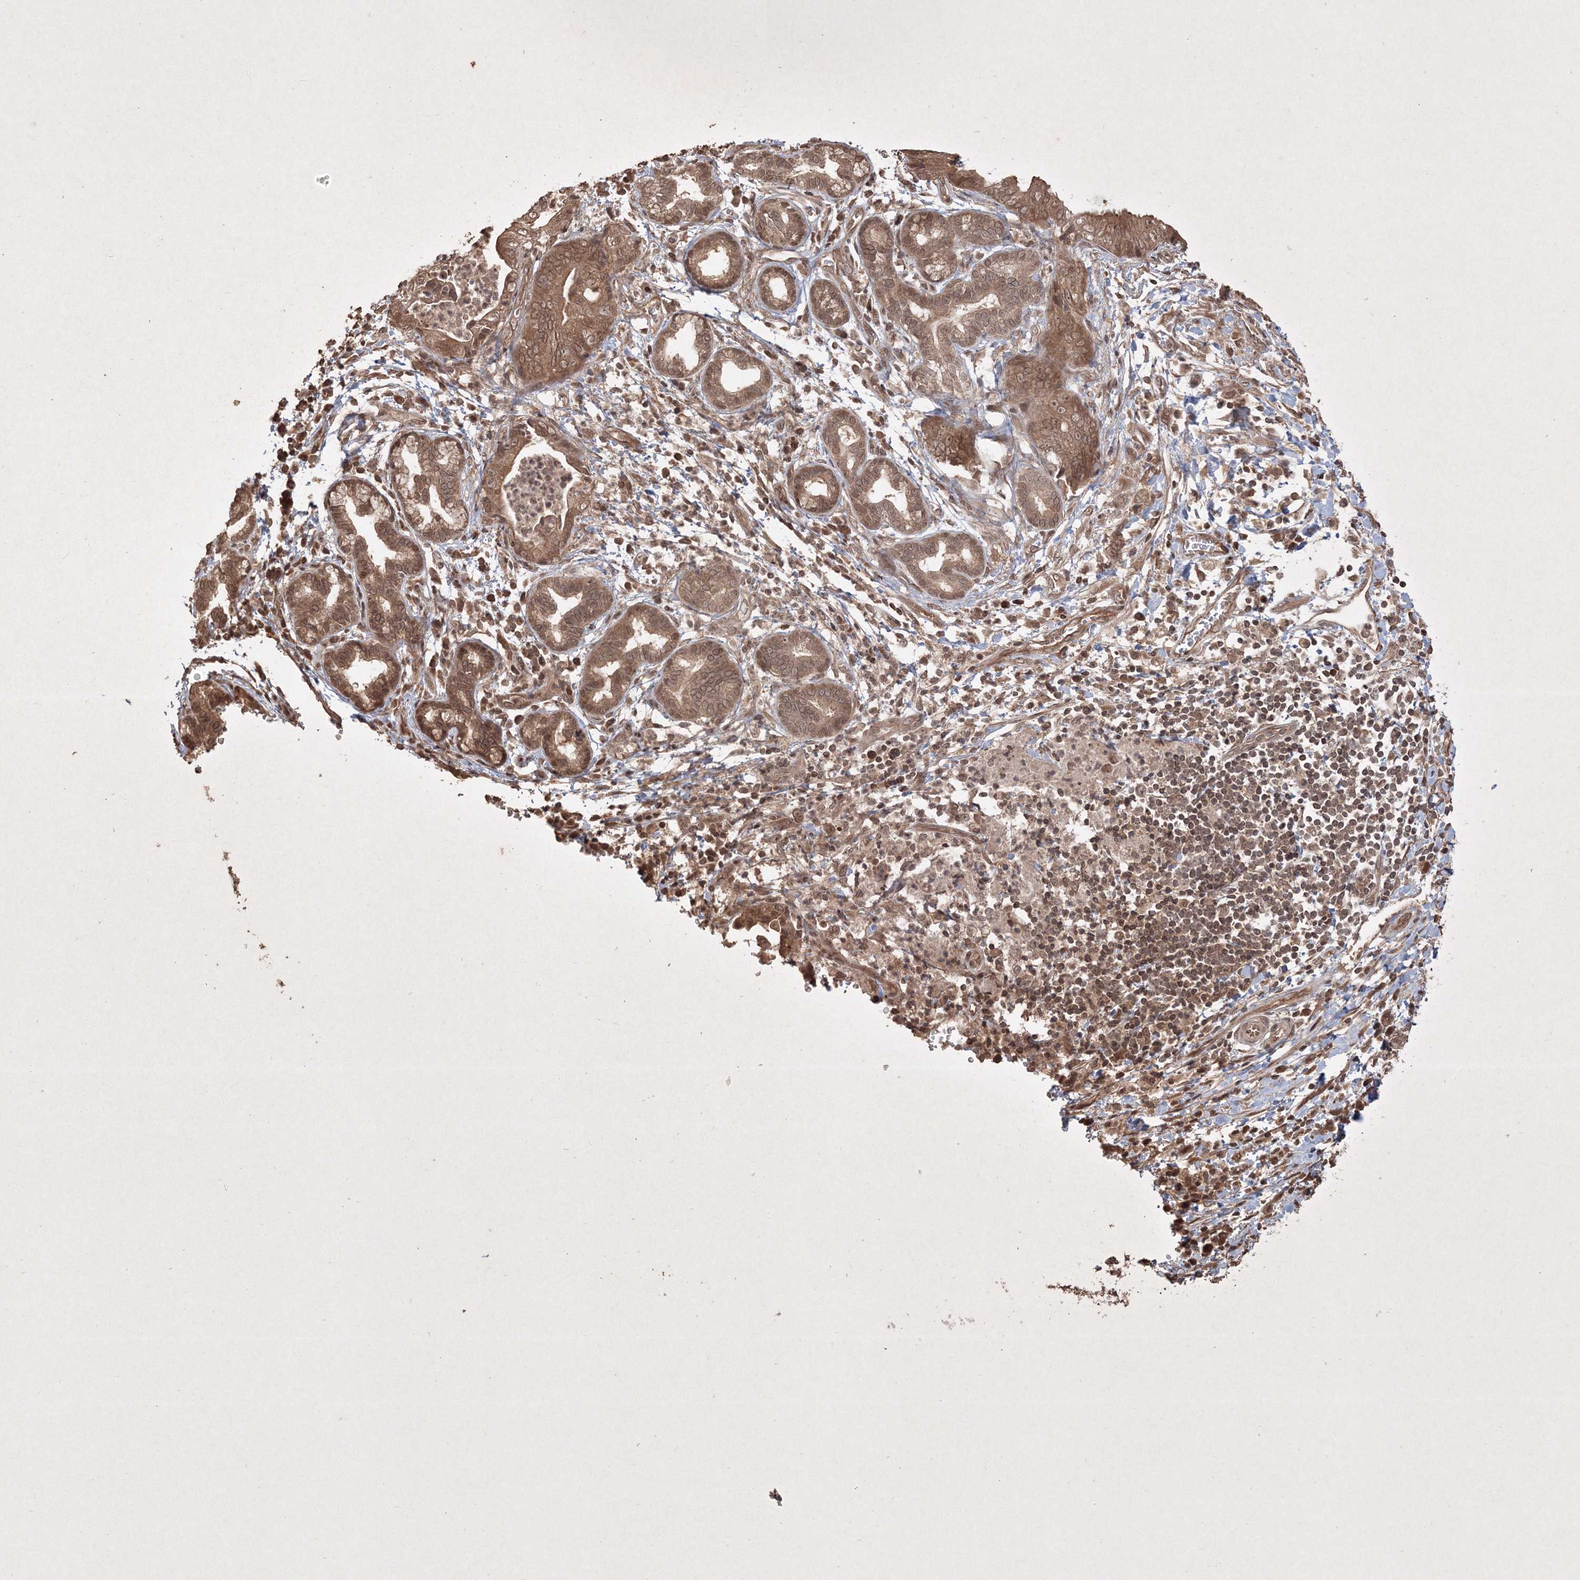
{"staining": {"intensity": "moderate", "quantity": ">75%", "location": "cytoplasmic/membranous,nuclear"}, "tissue": "pancreatic cancer", "cell_type": "Tumor cells", "image_type": "cancer", "snomed": [{"axis": "morphology", "description": "Adenocarcinoma, NOS"}, {"axis": "topography", "description": "Pancreas"}], "caption": "Pancreatic cancer (adenocarcinoma) stained for a protein (brown) exhibits moderate cytoplasmic/membranous and nuclear positive positivity in about >75% of tumor cells.", "gene": "PELI3", "patient": {"sex": "male", "age": 75}}